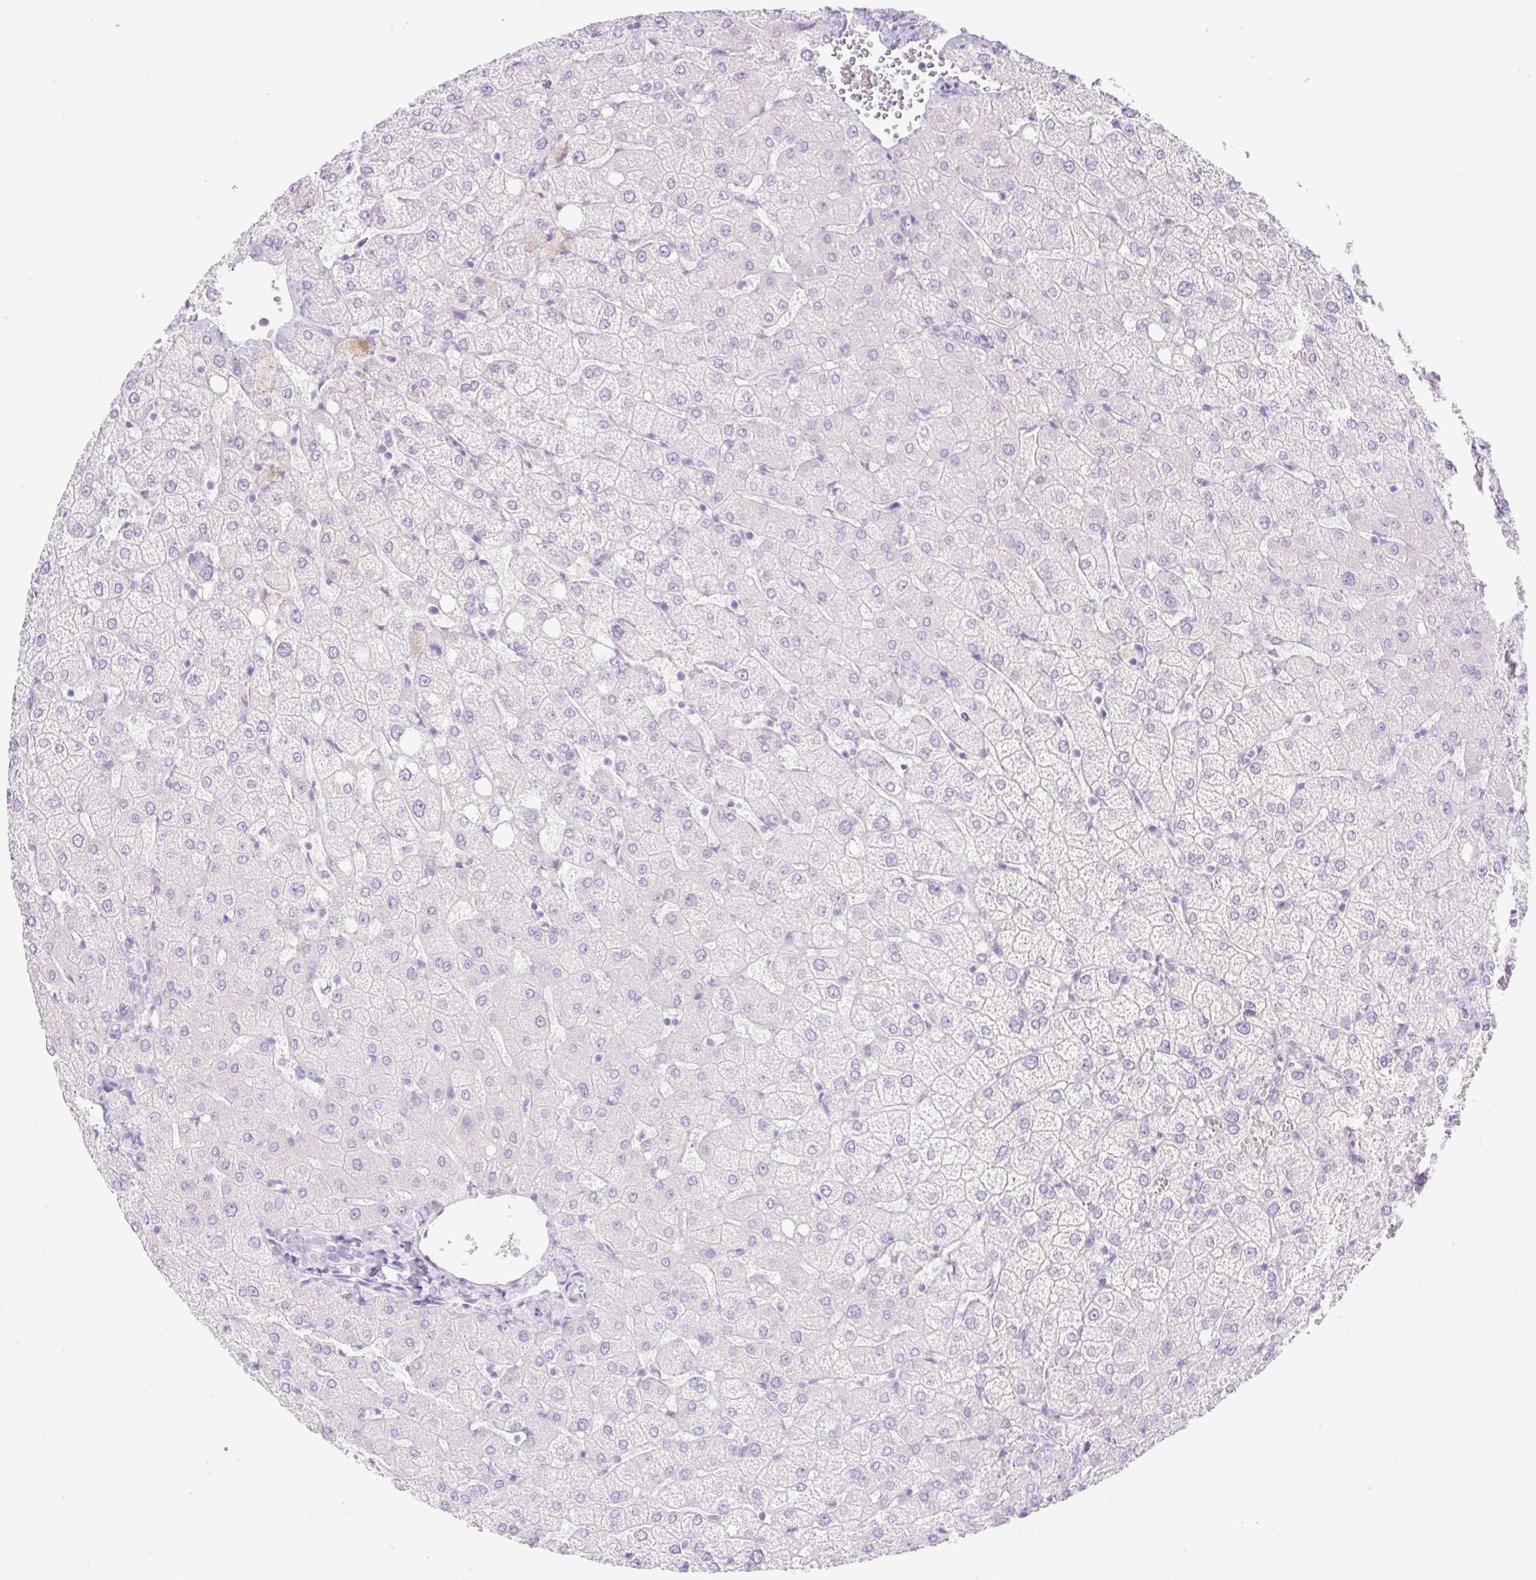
{"staining": {"intensity": "negative", "quantity": "none", "location": "none"}, "tissue": "liver", "cell_type": "Cholangiocytes", "image_type": "normal", "snomed": [{"axis": "morphology", "description": "Normal tissue, NOS"}, {"axis": "topography", "description": "Liver"}], "caption": "An IHC photomicrograph of benign liver is shown. There is no staining in cholangiocytes of liver. Brightfield microscopy of immunohistochemistry (IHC) stained with DAB (3,3'-diaminobenzidine) (brown) and hematoxylin (blue), captured at high magnification.", "gene": "CDX1", "patient": {"sex": "female", "age": 54}}